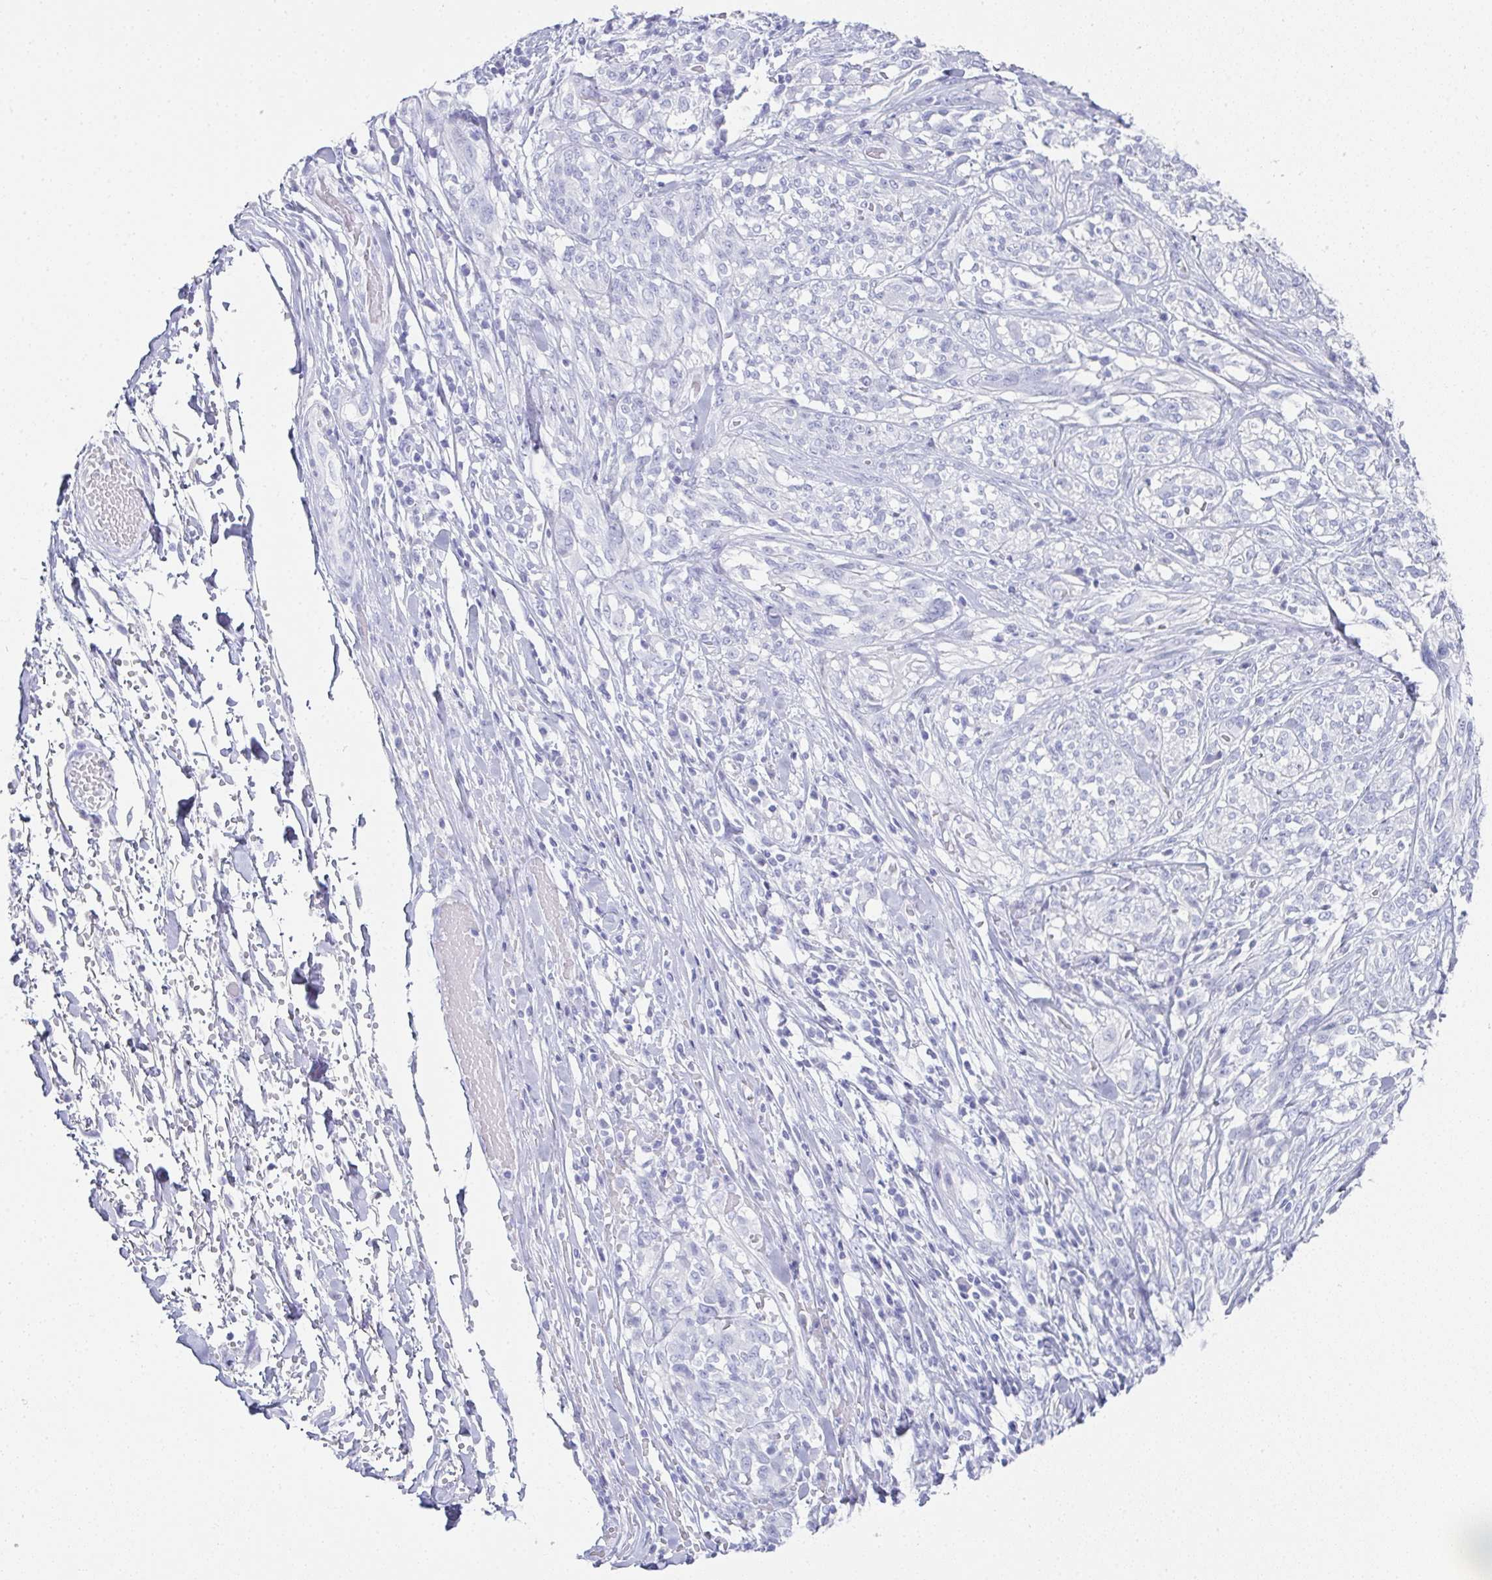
{"staining": {"intensity": "negative", "quantity": "none", "location": "none"}, "tissue": "melanoma", "cell_type": "Tumor cells", "image_type": "cancer", "snomed": [{"axis": "morphology", "description": "Malignant melanoma, NOS"}, {"axis": "topography", "description": "Skin"}], "caption": "Melanoma was stained to show a protein in brown. There is no significant expression in tumor cells. Brightfield microscopy of immunohistochemistry (IHC) stained with DAB (brown) and hematoxylin (blue), captured at high magnification.", "gene": "SYCP1", "patient": {"sex": "female", "age": 91}}